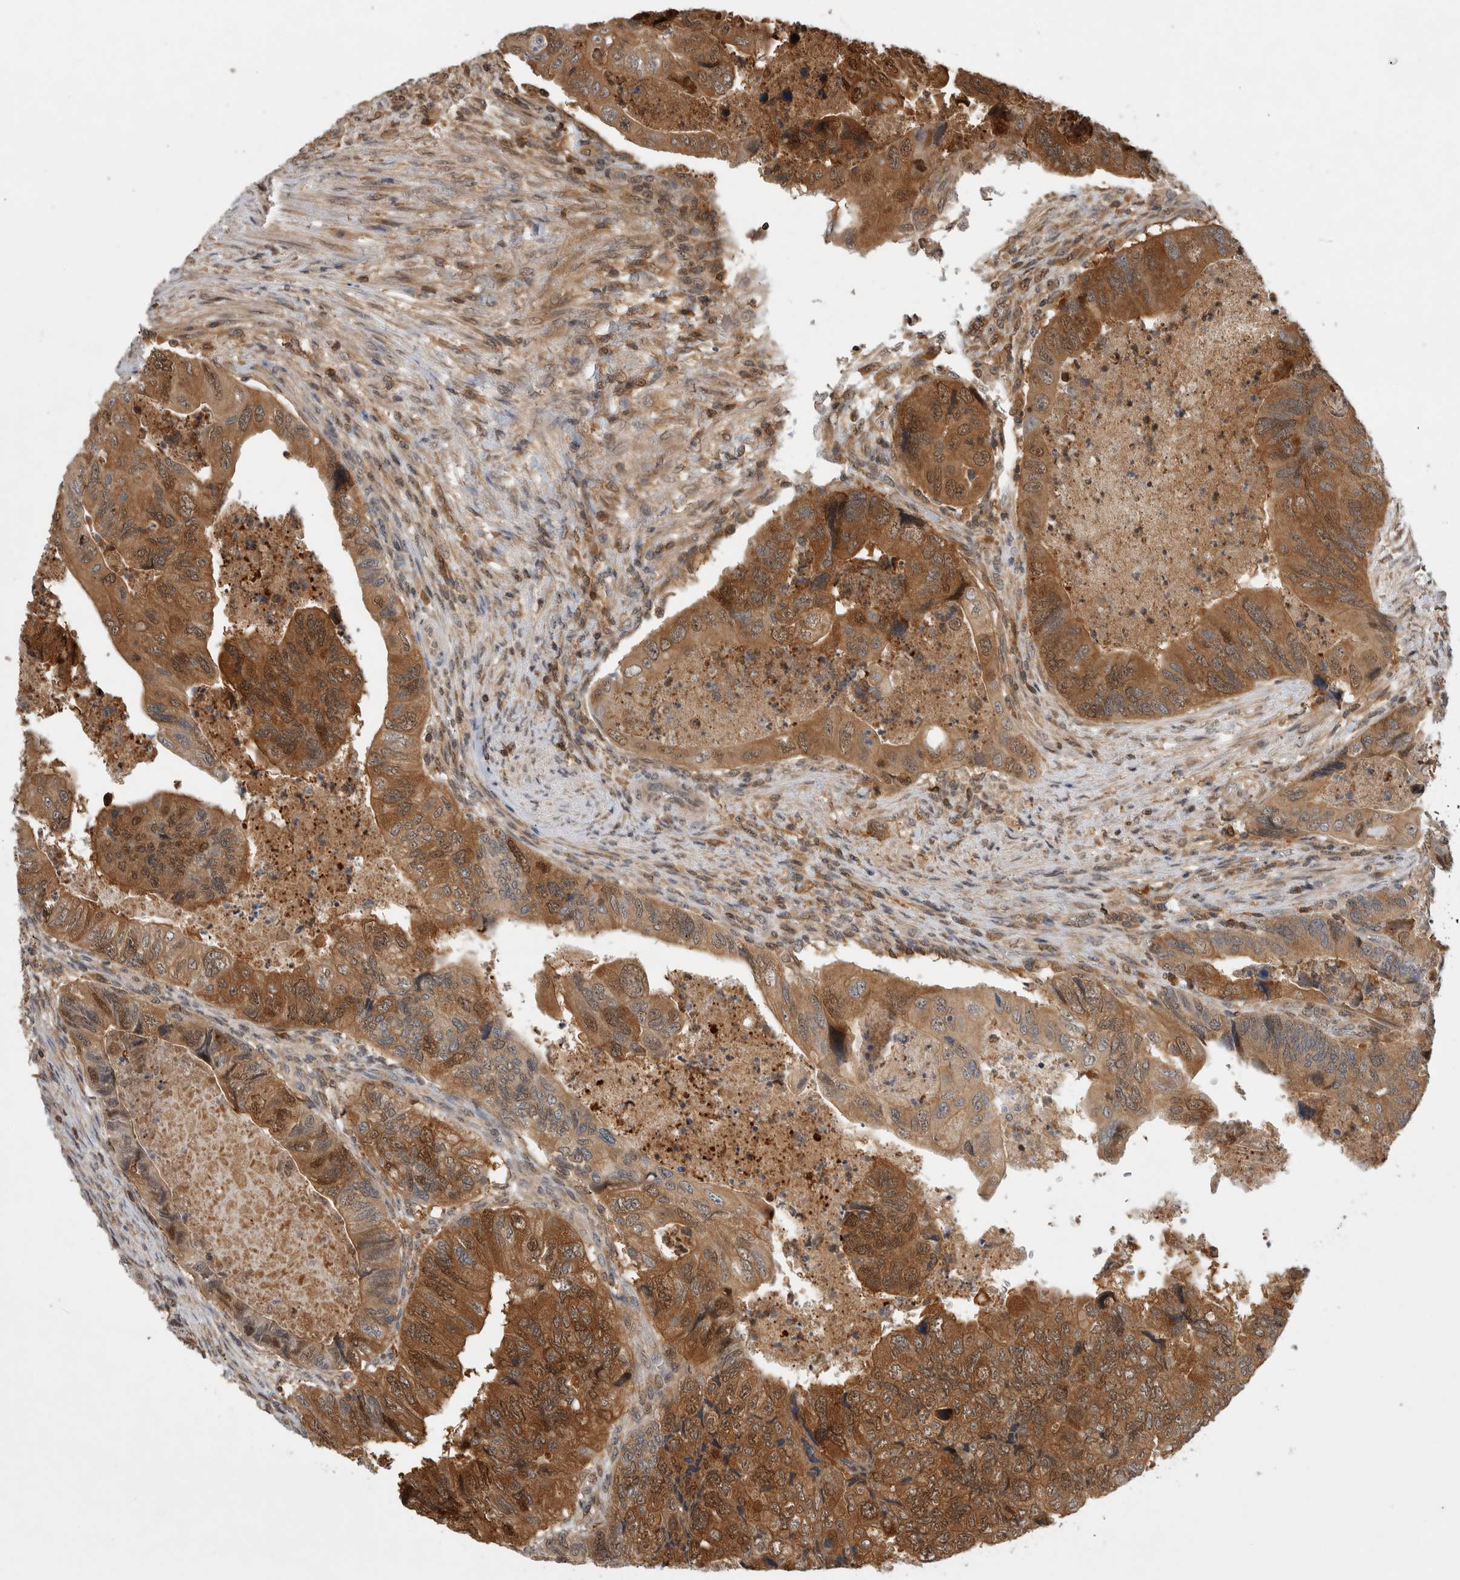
{"staining": {"intensity": "moderate", "quantity": ">75%", "location": "cytoplasmic/membranous"}, "tissue": "colorectal cancer", "cell_type": "Tumor cells", "image_type": "cancer", "snomed": [{"axis": "morphology", "description": "Adenocarcinoma, NOS"}, {"axis": "topography", "description": "Rectum"}], "caption": "Tumor cells demonstrate moderate cytoplasmic/membranous expression in about >75% of cells in colorectal cancer (adenocarcinoma).", "gene": "ASTN2", "patient": {"sex": "male", "age": 63}}